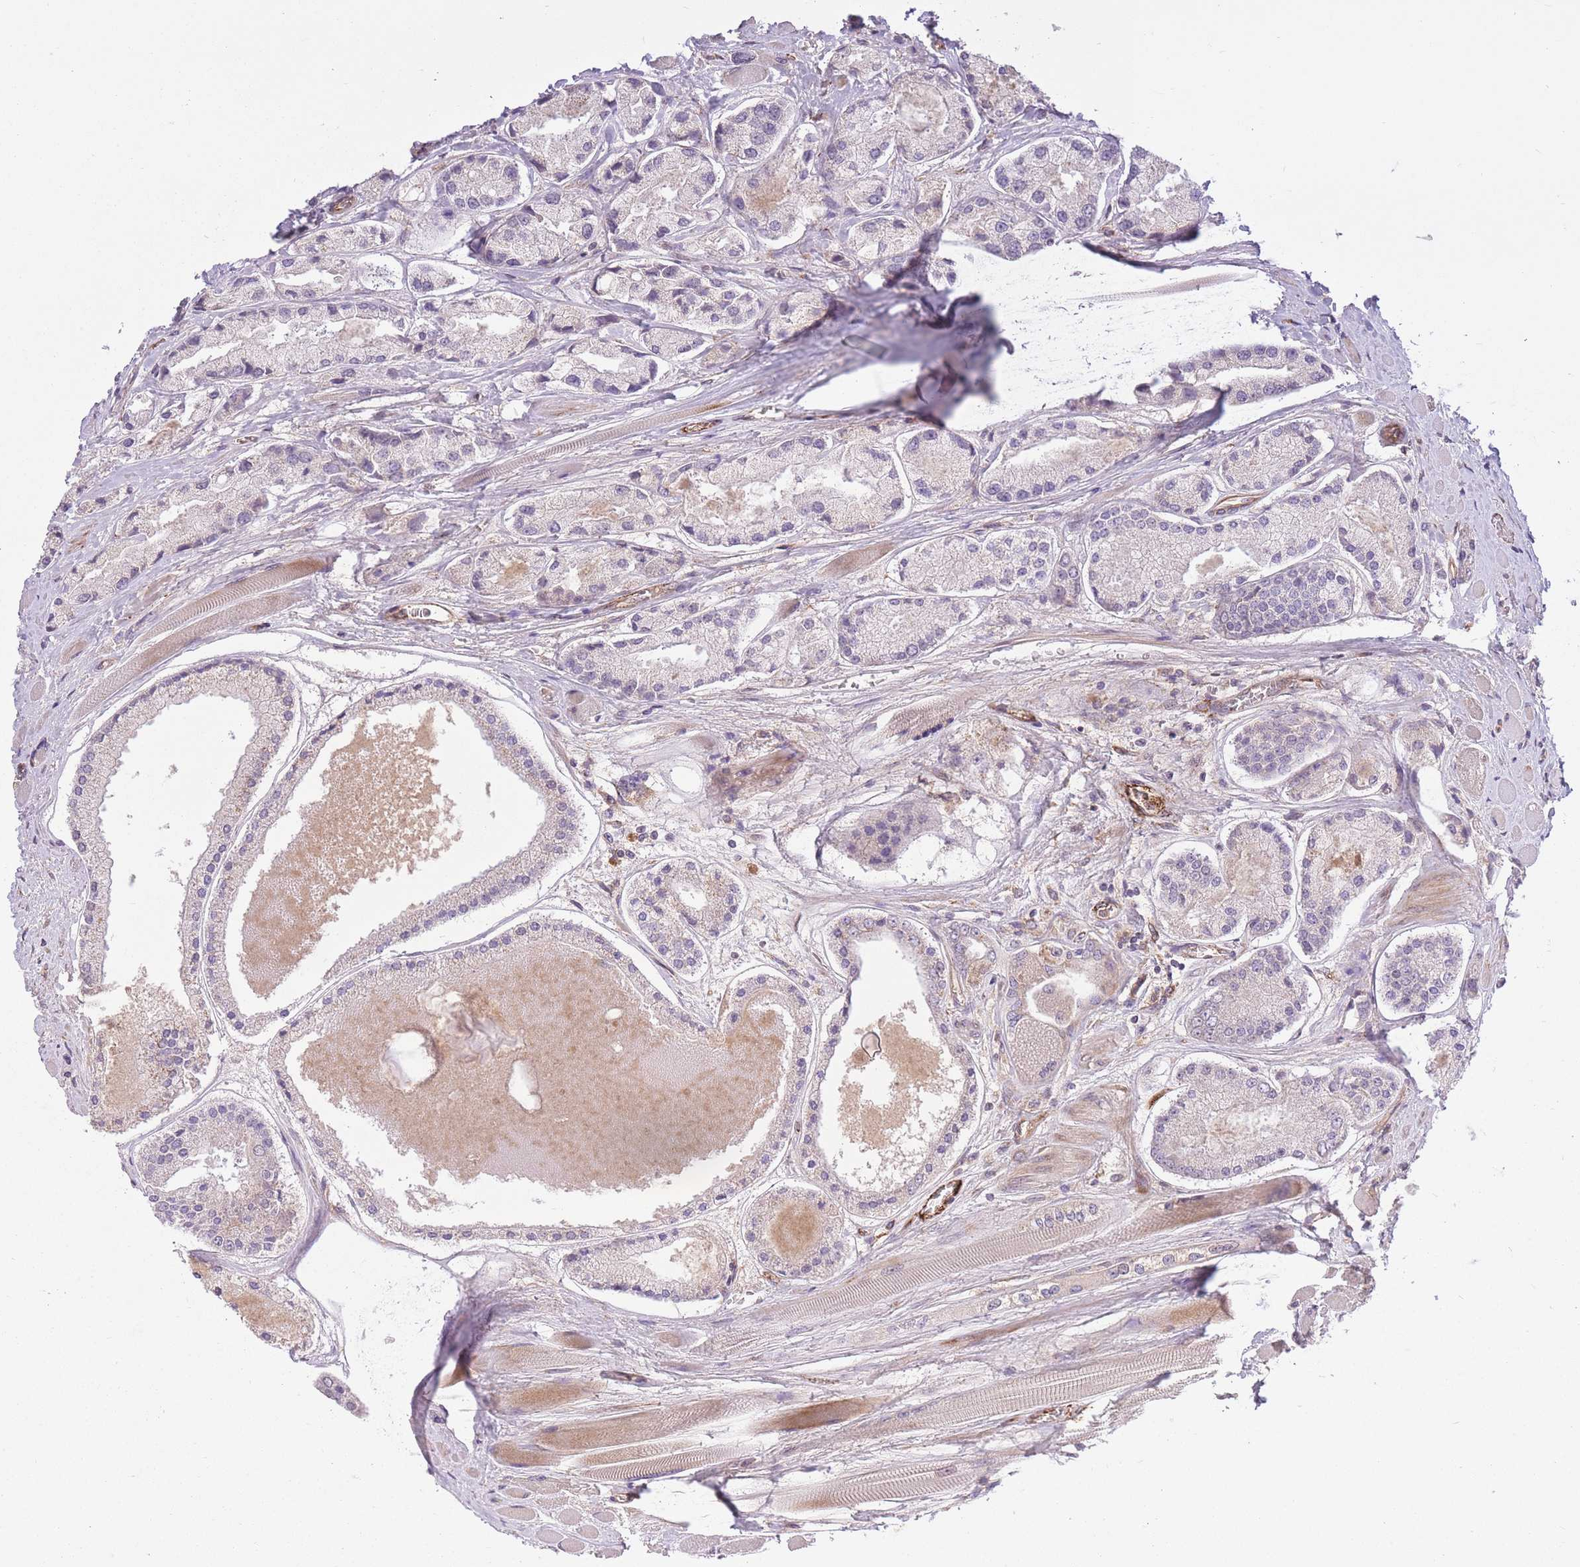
{"staining": {"intensity": "negative", "quantity": "none", "location": "none"}, "tissue": "prostate cancer", "cell_type": "Tumor cells", "image_type": "cancer", "snomed": [{"axis": "morphology", "description": "Adenocarcinoma, High grade"}, {"axis": "topography", "description": "Prostate"}], "caption": "DAB (3,3'-diaminobenzidine) immunohistochemical staining of human prostate cancer reveals no significant expression in tumor cells.", "gene": "CISH", "patient": {"sex": "male", "age": 67}}